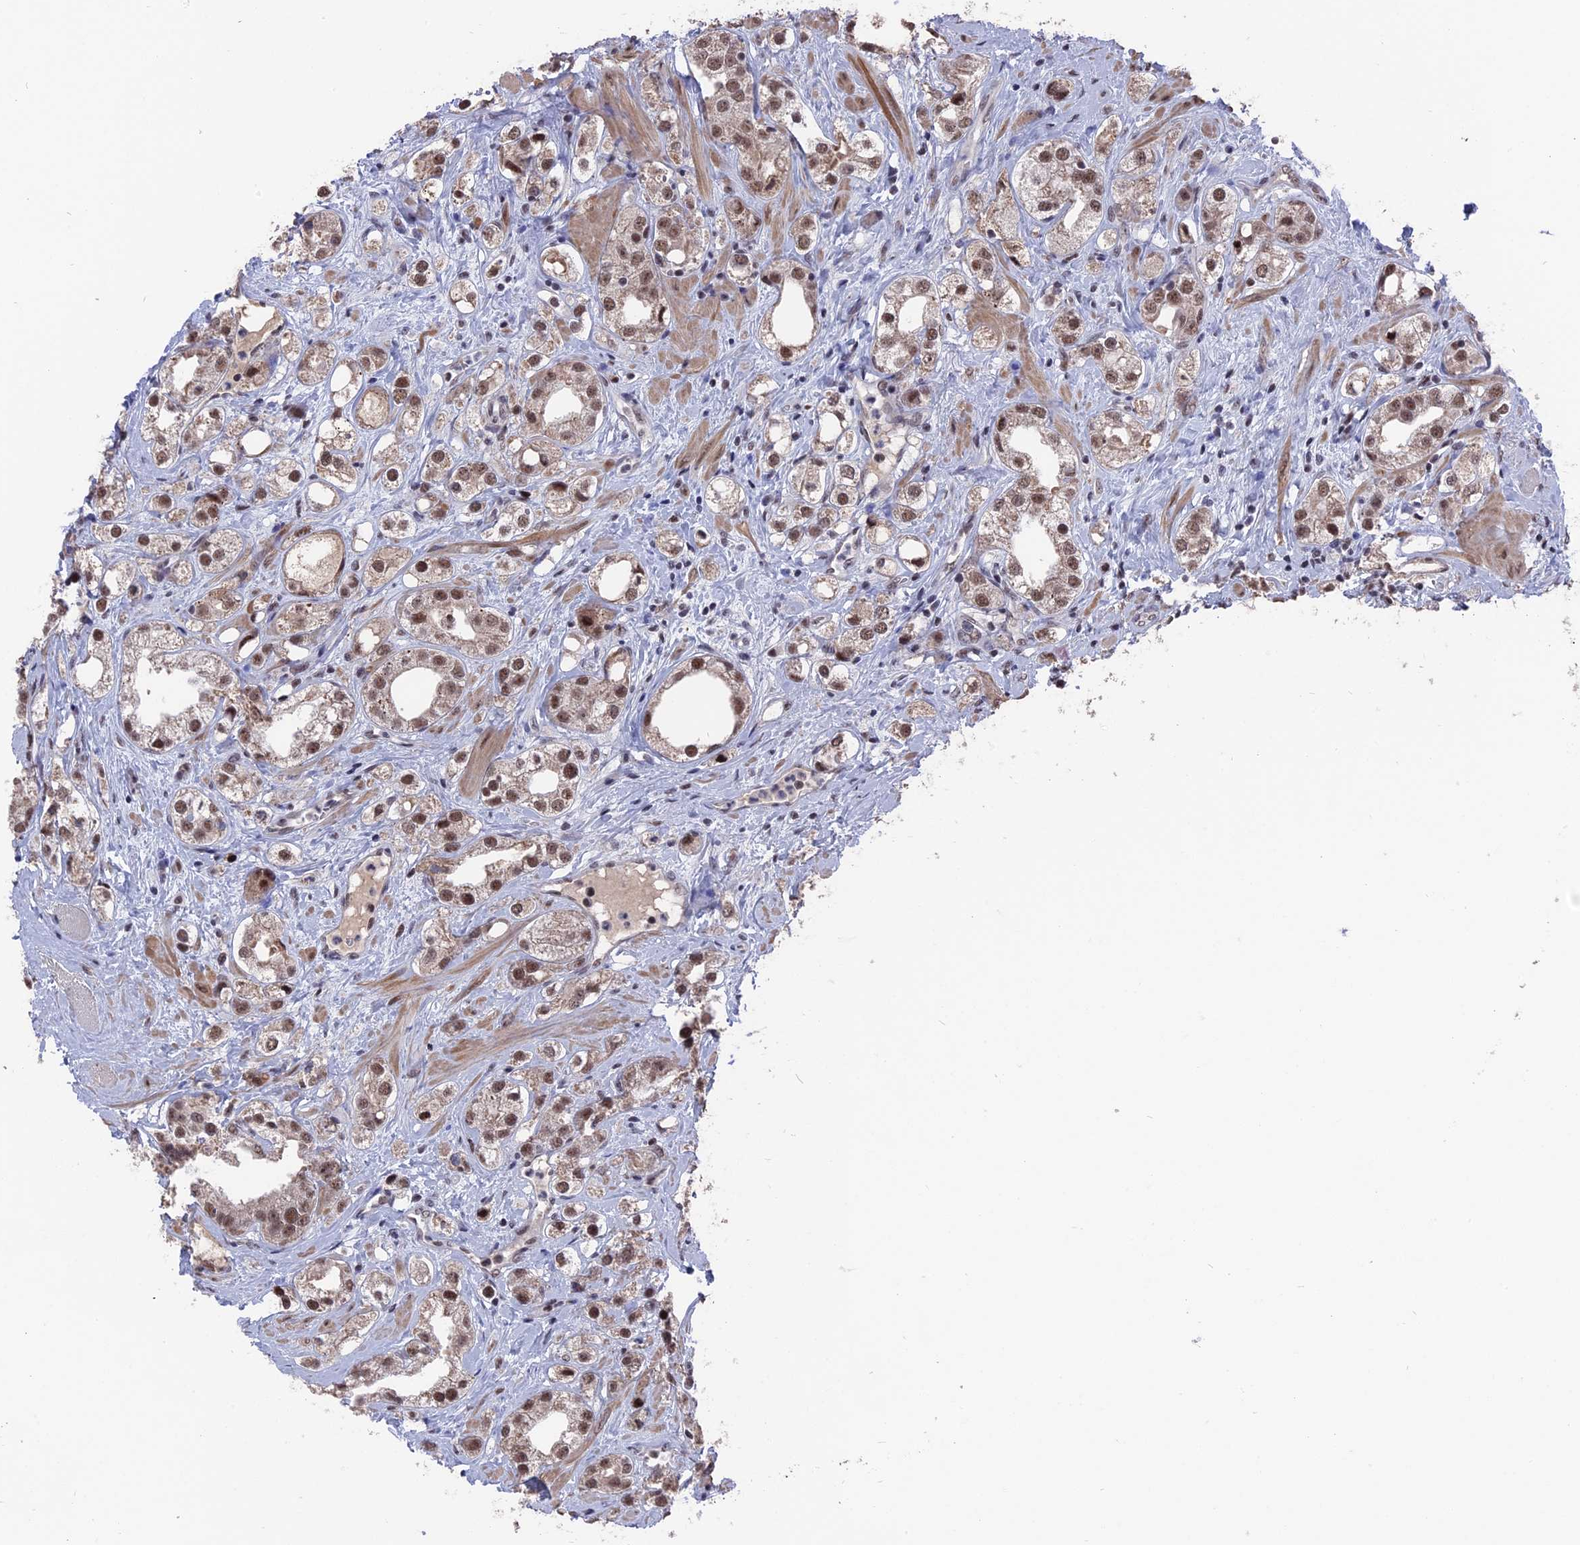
{"staining": {"intensity": "moderate", "quantity": ">75%", "location": "nuclear"}, "tissue": "prostate cancer", "cell_type": "Tumor cells", "image_type": "cancer", "snomed": [{"axis": "morphology", "description": "Adenocarcinoma, NOS"}, {"axis": "topography", "description": "Prostate"}], "caption": "Prostate cancer (adenocarcinoma) tissue demonstrates moderate nuclear positivity in about >75% of tumor cells, visualized by immunohistochemistry.", "gene": "SF3A2", "patient": {"sex": "male", "age": 79}}